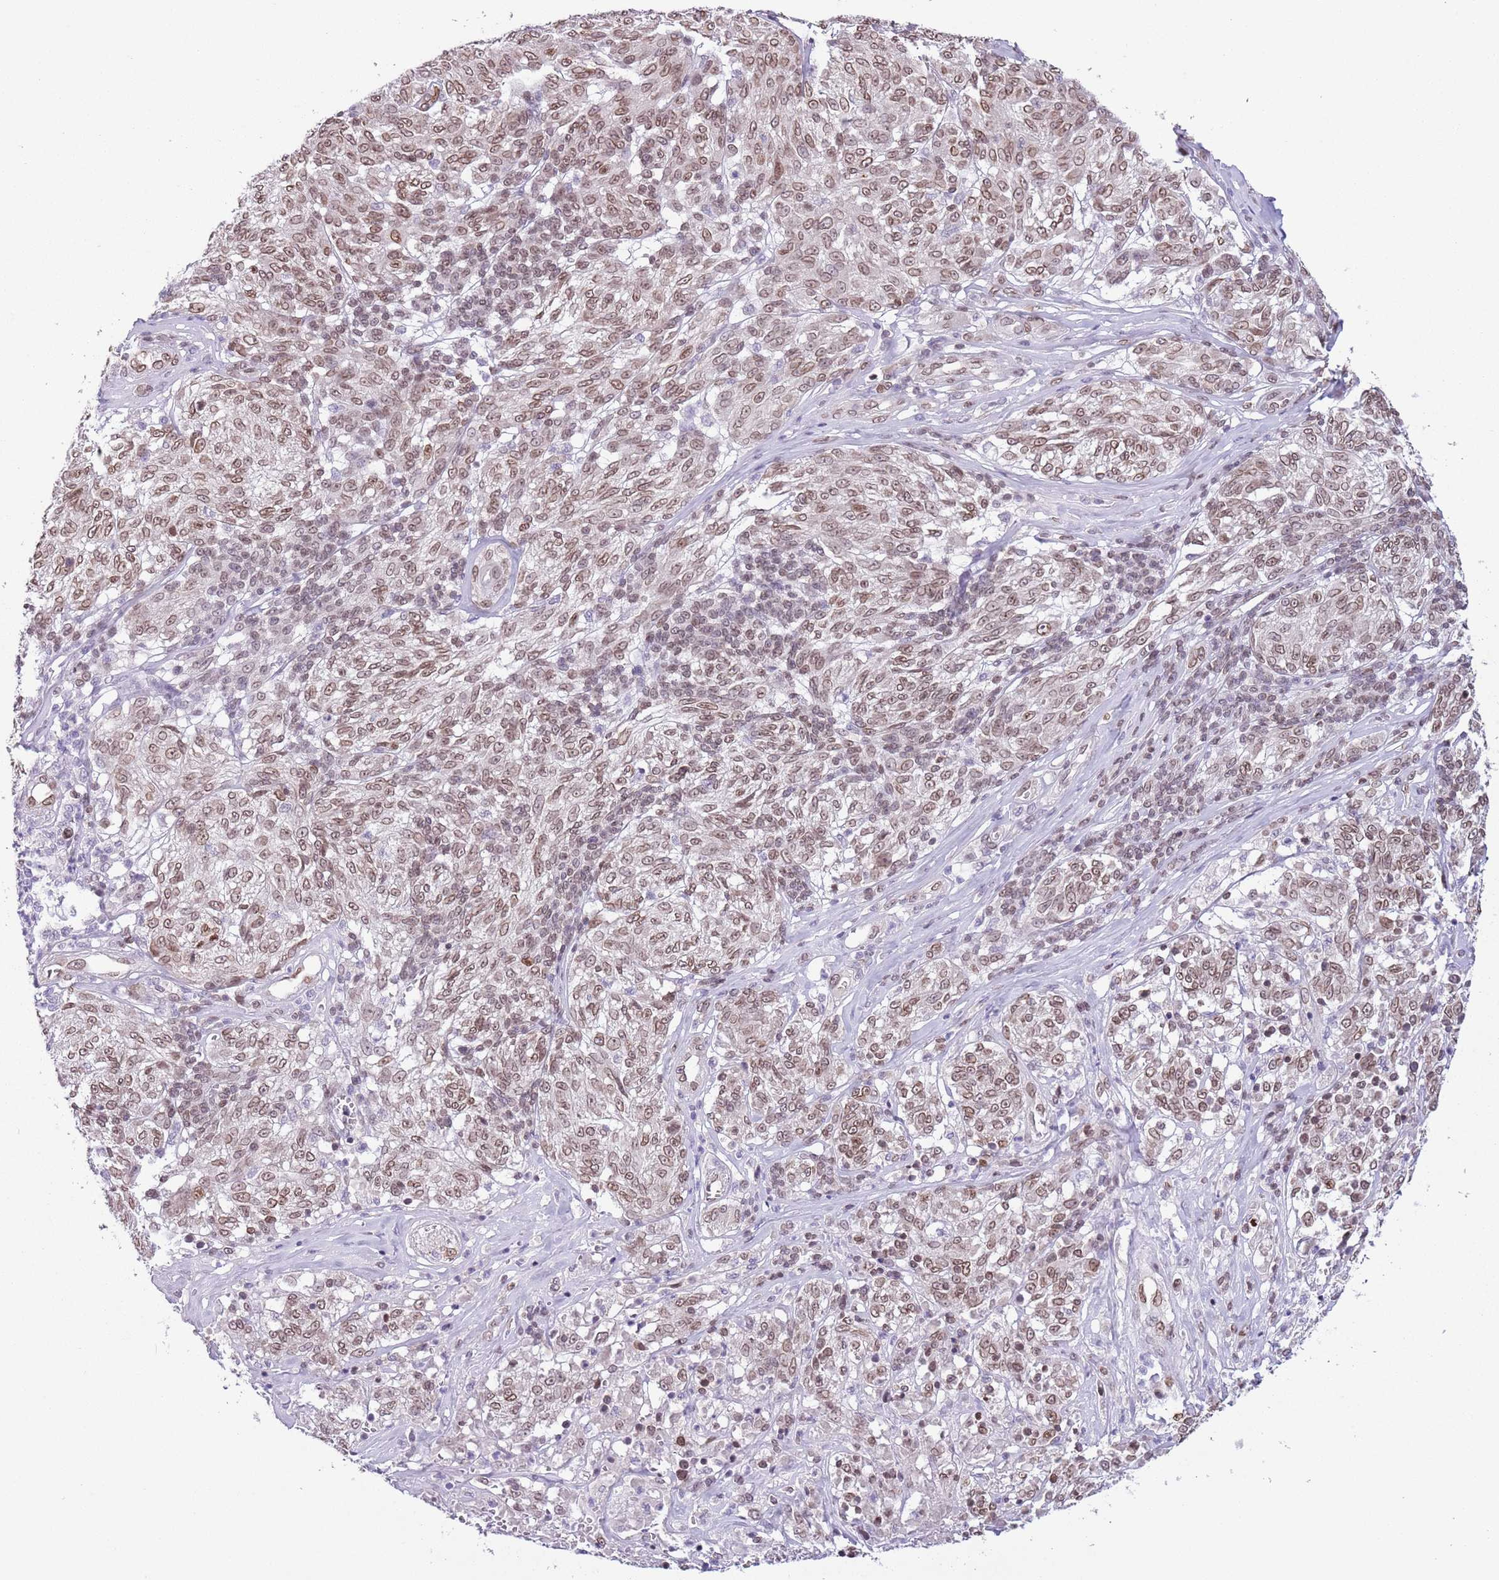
{"staining": {"intensity": "moderate", "quantity": ">75%", "location": "cytoplasmic/membranous,nuclear"}, "tissue": "melanoma", "cell_type": "Tumor cells", "image_type": "cancer", "snomed": [{"axis": "morphology", "description": "Malignant melanoma, NOS"}, {"axis": "topography", "description": "Skin"}], "caption": "This photomicrograph reveals immunohistochemistry staining of melanoma, with medium moderate cytoplasmic/membranous and nuclear expression in approximately >75% of tumor cells.", "gene": "ZGLP1", "patient": {"sex": "female", "age": 63}}